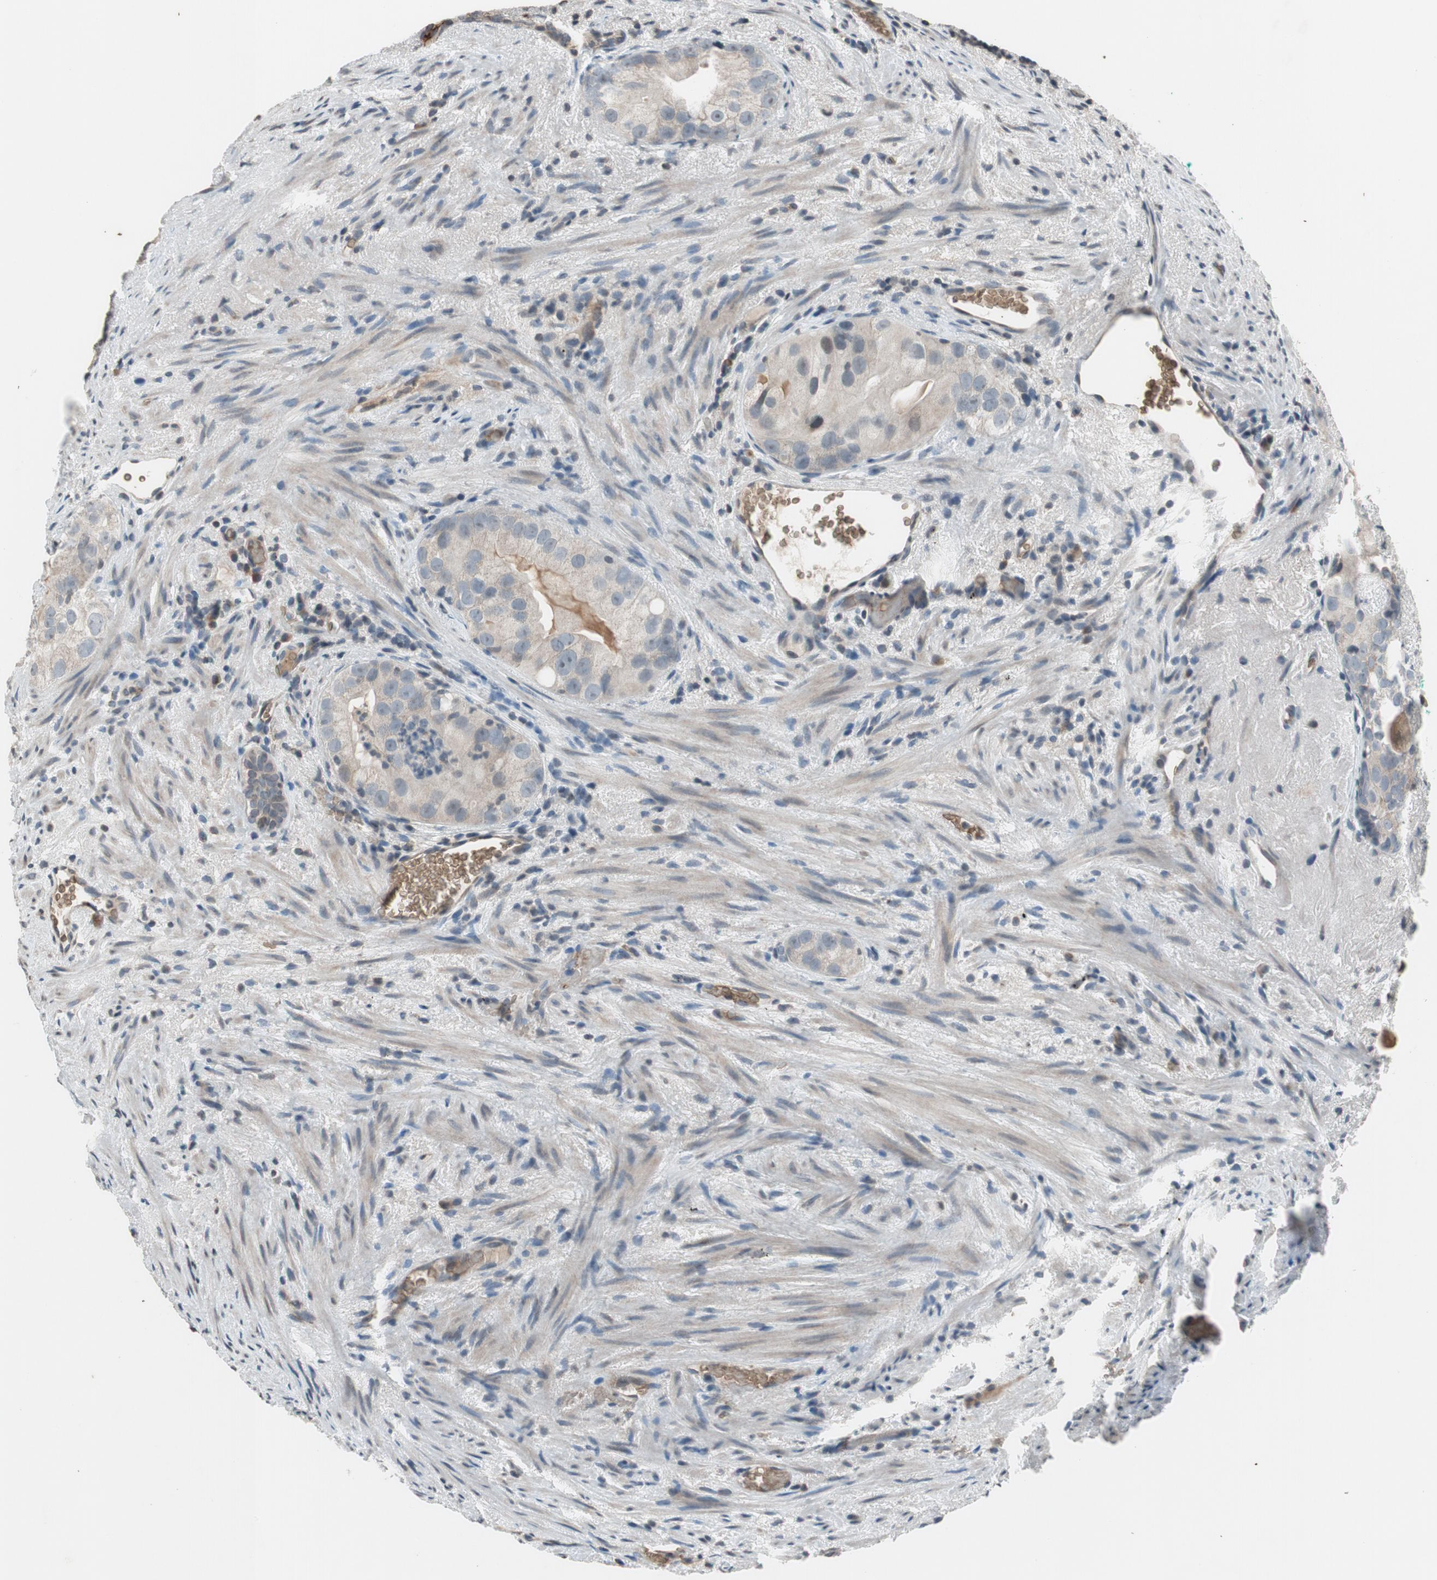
{"staining": {"intensity": "weak", "quantity": "<25%", "location": "cytoplasmic/membranous"}, "tissue": "prostate cancer", "cell_type": "Tumor cells", "image_type": "cancer", "snomed": [{"axis": "morphology", "description": "Adenocarcinoma, High grade"}, {"axis": "topography", "description": "Prostate"}], "caption": "High-grade adenocarcinoma (prostate) was stained to show a protein in brown. There is no significant positivity in tumor cells. (DAB immunohistochemistry, high magnification).", "gene": "GYPC", "patient": {"sex": "male", "age": 66}}